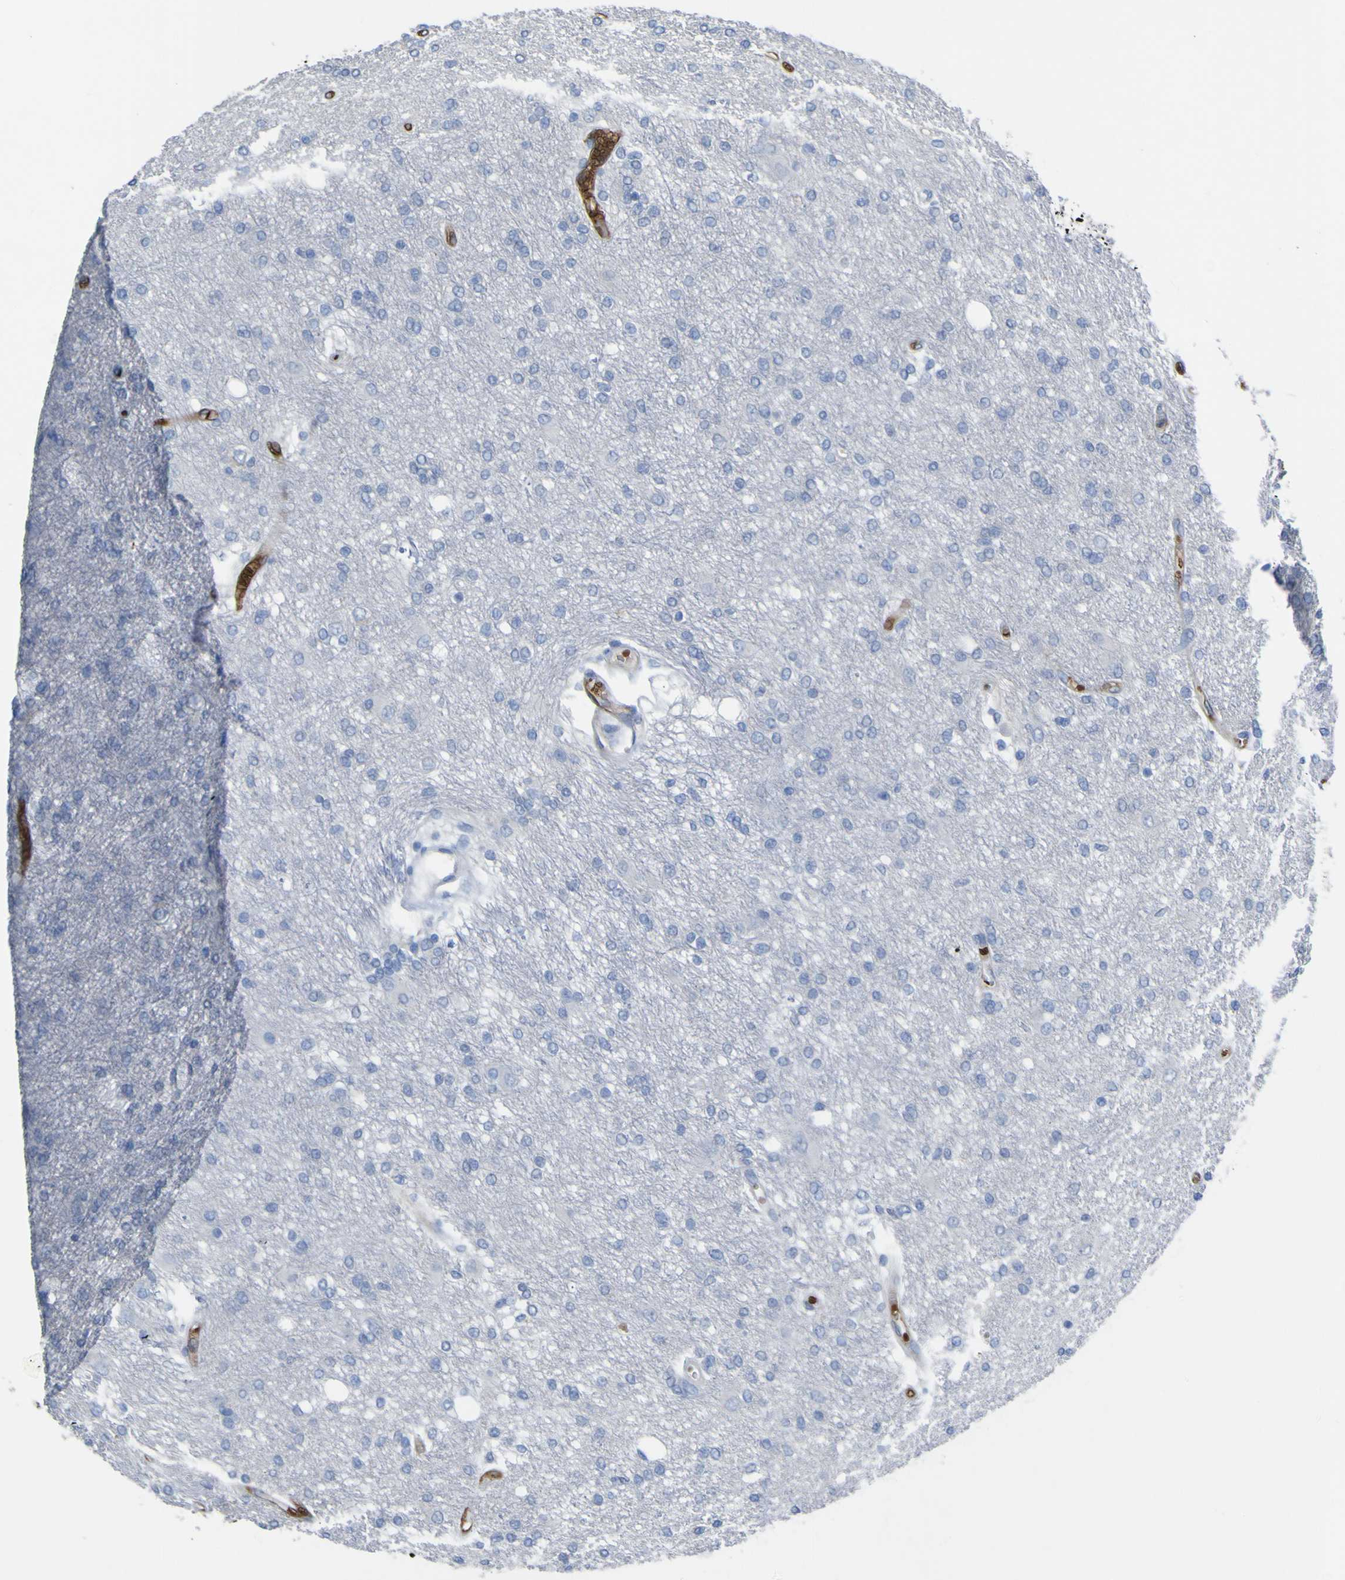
{"staining": {"intensity": "negative", "quantity": "none", "location": "none"}, "tissue": "glioma", "cell_type": "Tumor cells", "image_type": "cancer", "snomed": [{"axis": "morphology", "description": "Glioma, malignant, High grade"}, {"axis": "topography", "description": "Brain"}], "caption": "High-grade glioma (malignant) stained for a protein using immunohistochemistry (IHC) displays no staining tumor cells.", "gene": "GCM1", "patient": {"sex": "female", "age": 59}}